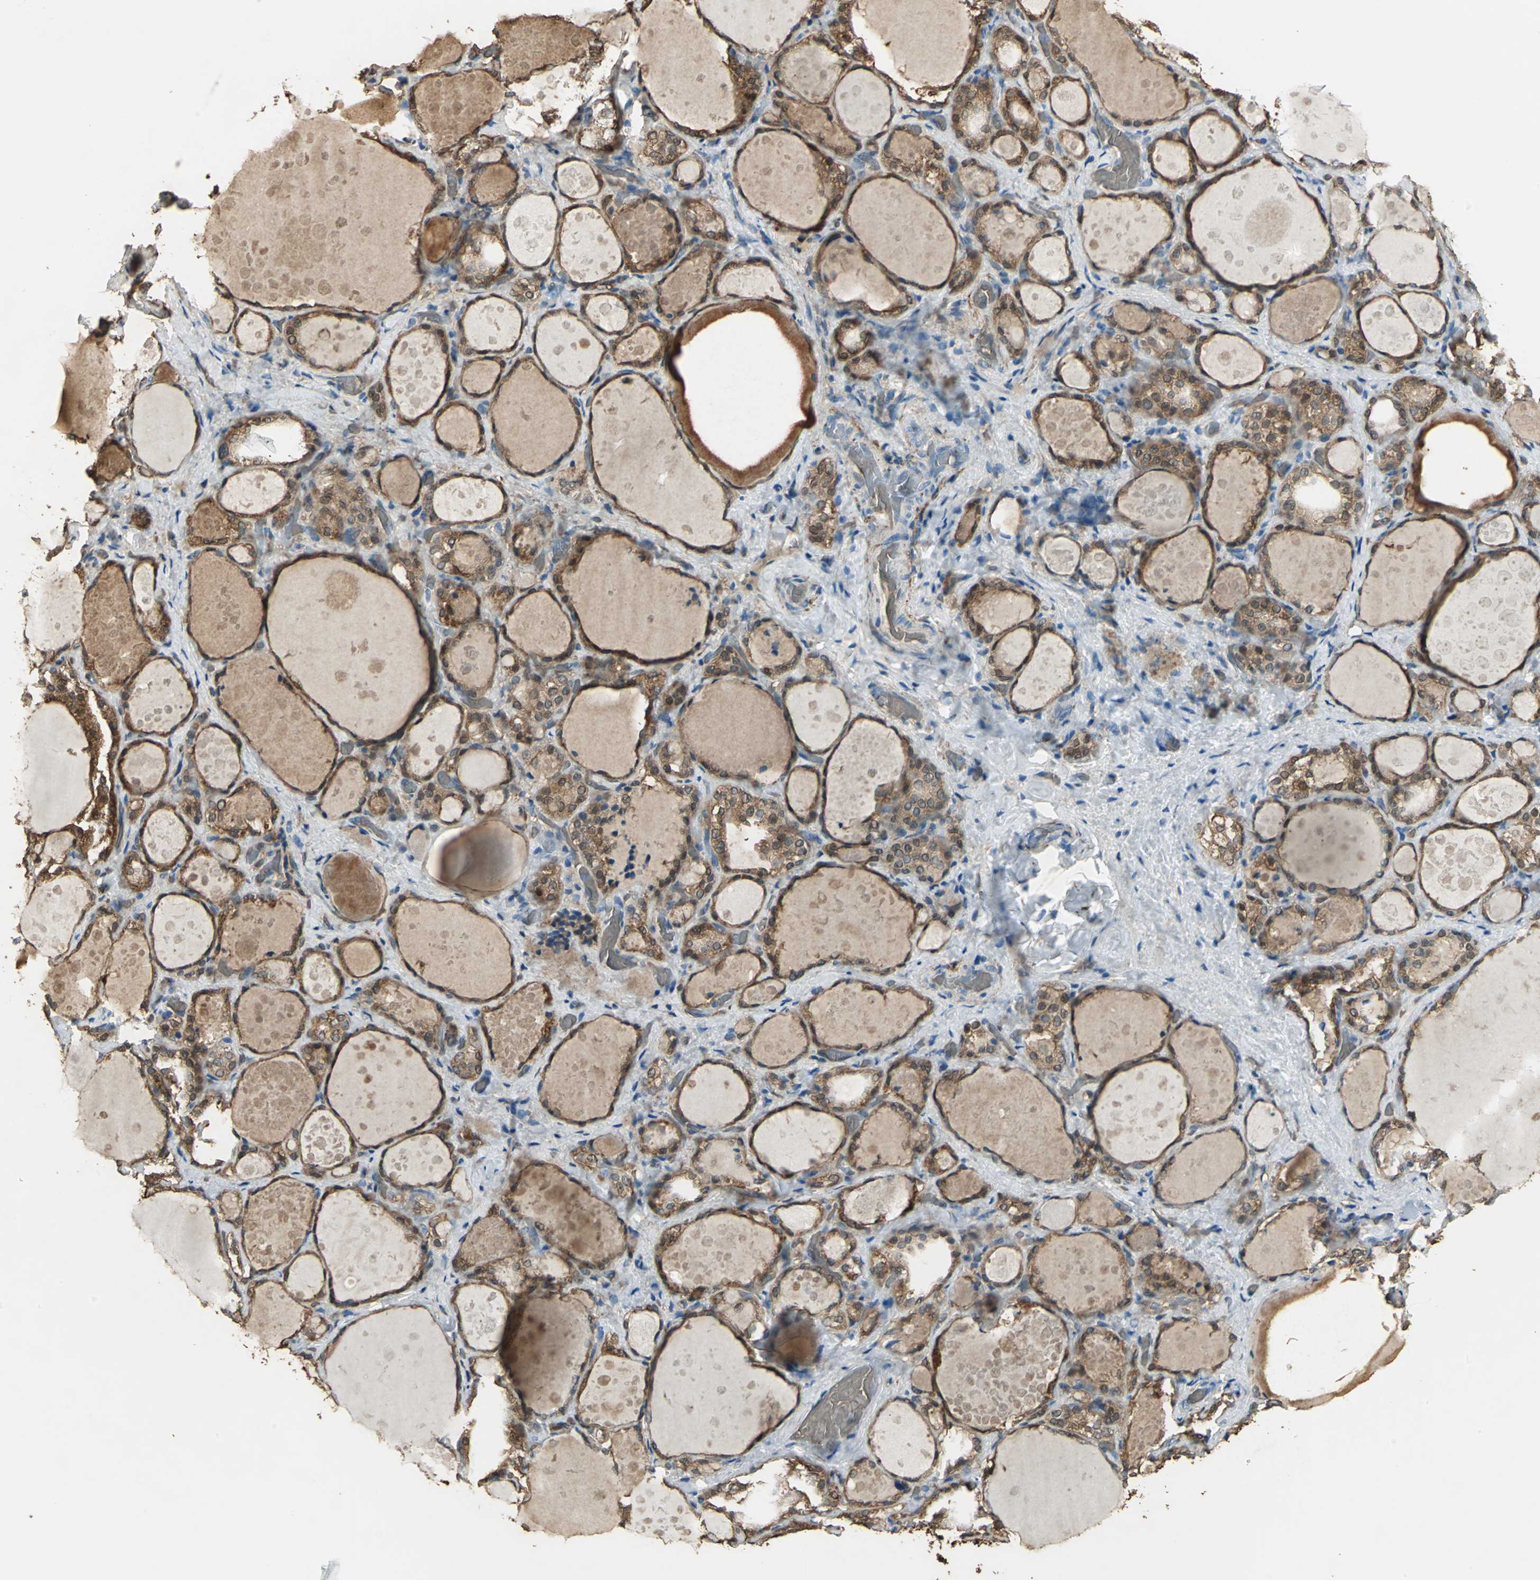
{"staining": {"intensity": "strong", "quantity": ">75%", "location": "cytoplasmic/membranous,nuclear"}, "tissue": "thyroid gland", "cell_type": "Glandular cells", "image_type": "normal", "snomed": [{"axis": "morphology", "description": "Normal tissue, NOS"}, {"axis": "topography", "description": "Thyroid gland"}], "caption": "Approximately >75% of glandular cells in benign thyroid gland exhibit strong cytoplasmic/membranous,nuclear protein positivity as visualized by brown immunohistochemical staining.", "gene": "DDAH1", "patient": {"sex": "female", "age": 75}}